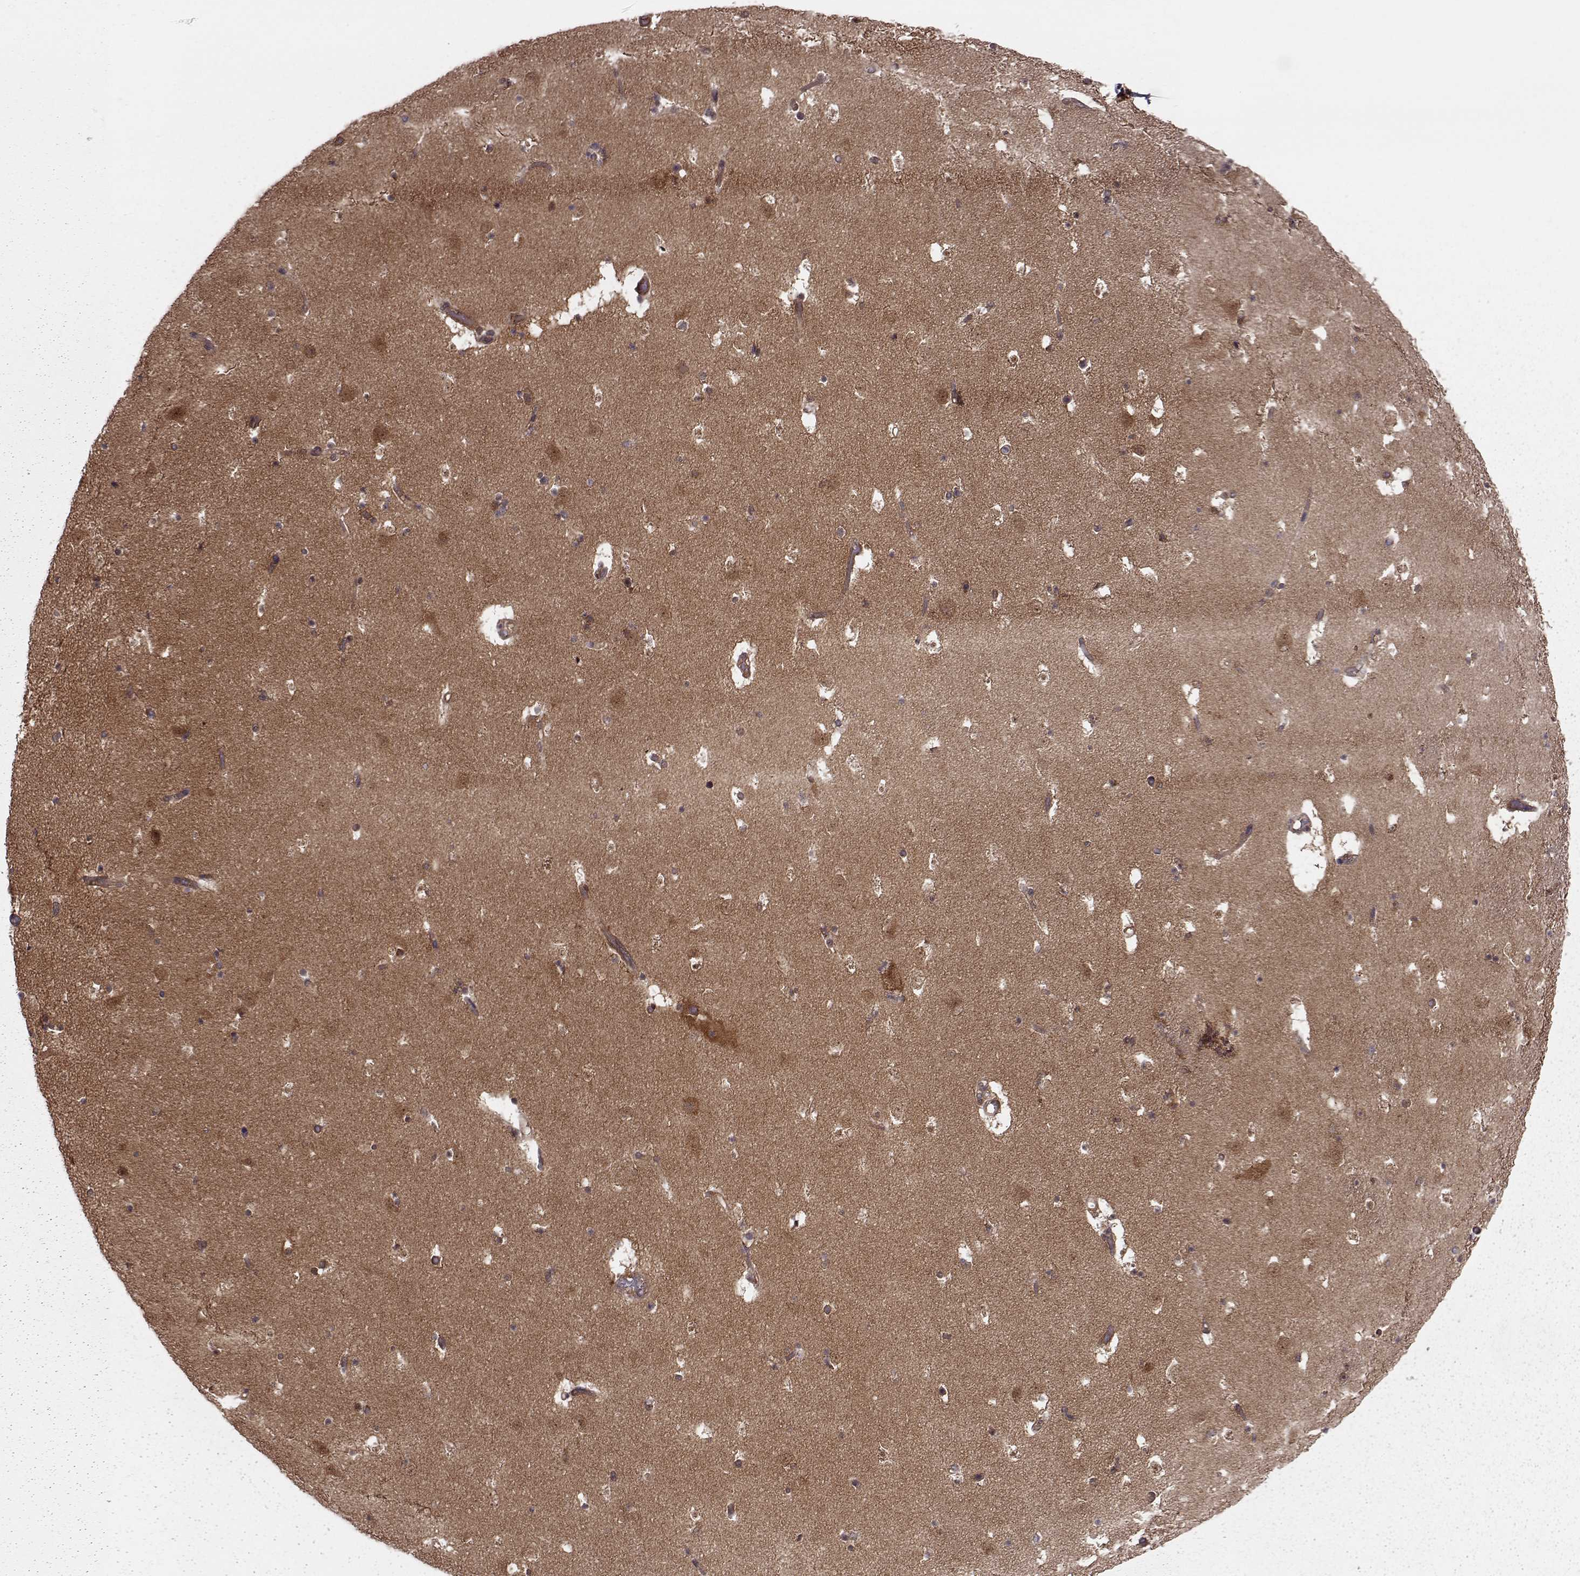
{"staining": {"intensity": "negative", "quantity": "none", "location": "none"}, "tissue": "caudate", "cell_type": "Glial cells", "image_type": "normal", "snomed": [{"axis": "morphology", "description": "Normal tissue, NOS"}, {"axis": "topography", "description": "Lateral ventricle wall"}], "caption": "Immunohistochemistry photomicrograph of normal caudate: human caudate stained with DAB (3,3'-diaminobenzidine) reveals no significant protein positivity in glial cells.", "gene": "RABGAP1", "patient": {"sex": "female", "age": 42}}